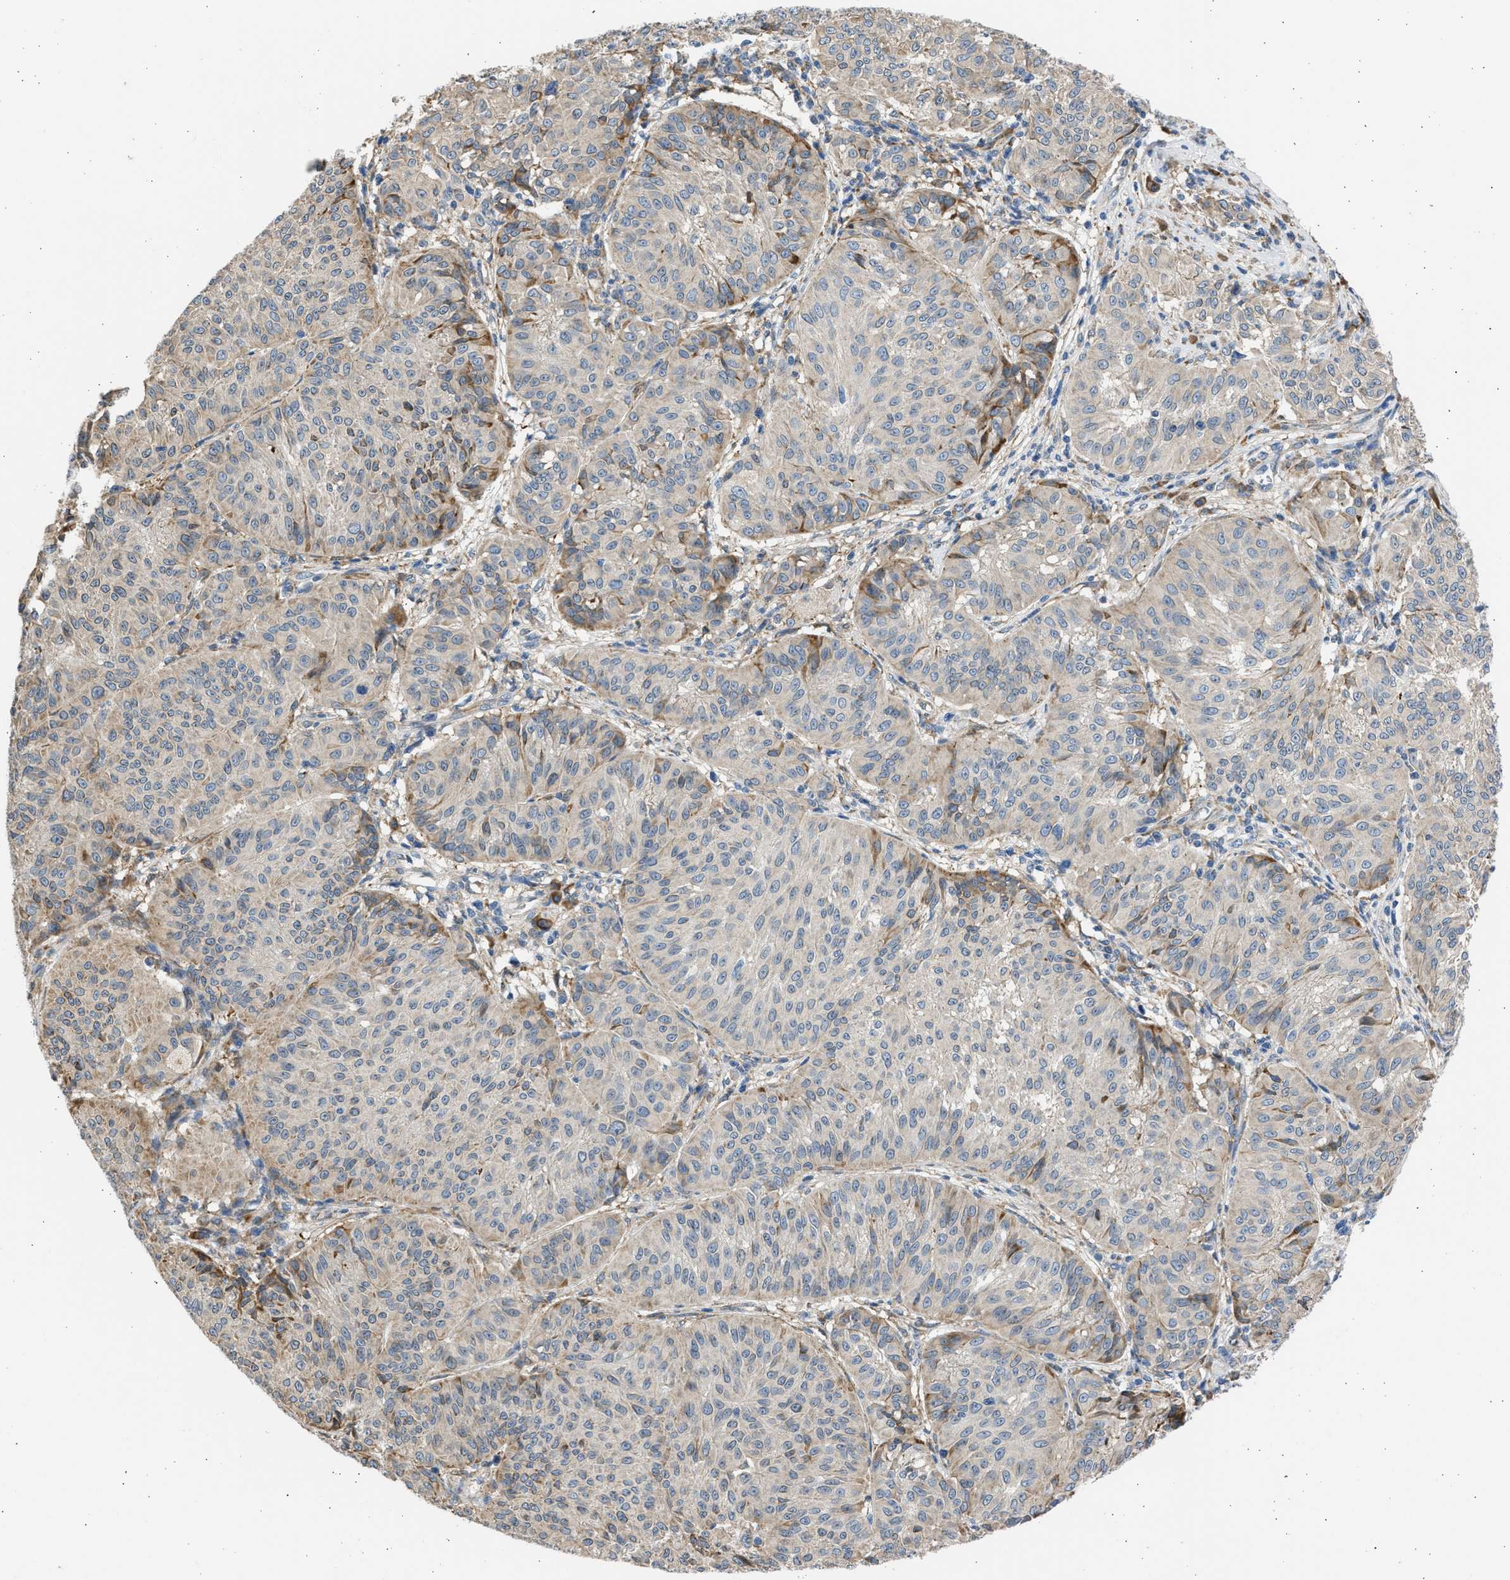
{"staining": {"intensity": "weak", "quantity": "<25%", "location": "cytoplasmic/membranous"}, "tissue": "melanoma", "cell_type": "Tumor cells", "image_type": "cancer", "snomed": [{"axis": "morphology", "description": "Malignant melanoma, NOS"}, {"axis": "topography", "description": "Skin"}], "caption": "Immunohistochemical staining of melanoma displays no significant expression in tumor cells.", "gene": "PLD2", "patient": {"sex": "female", "age": 72}}